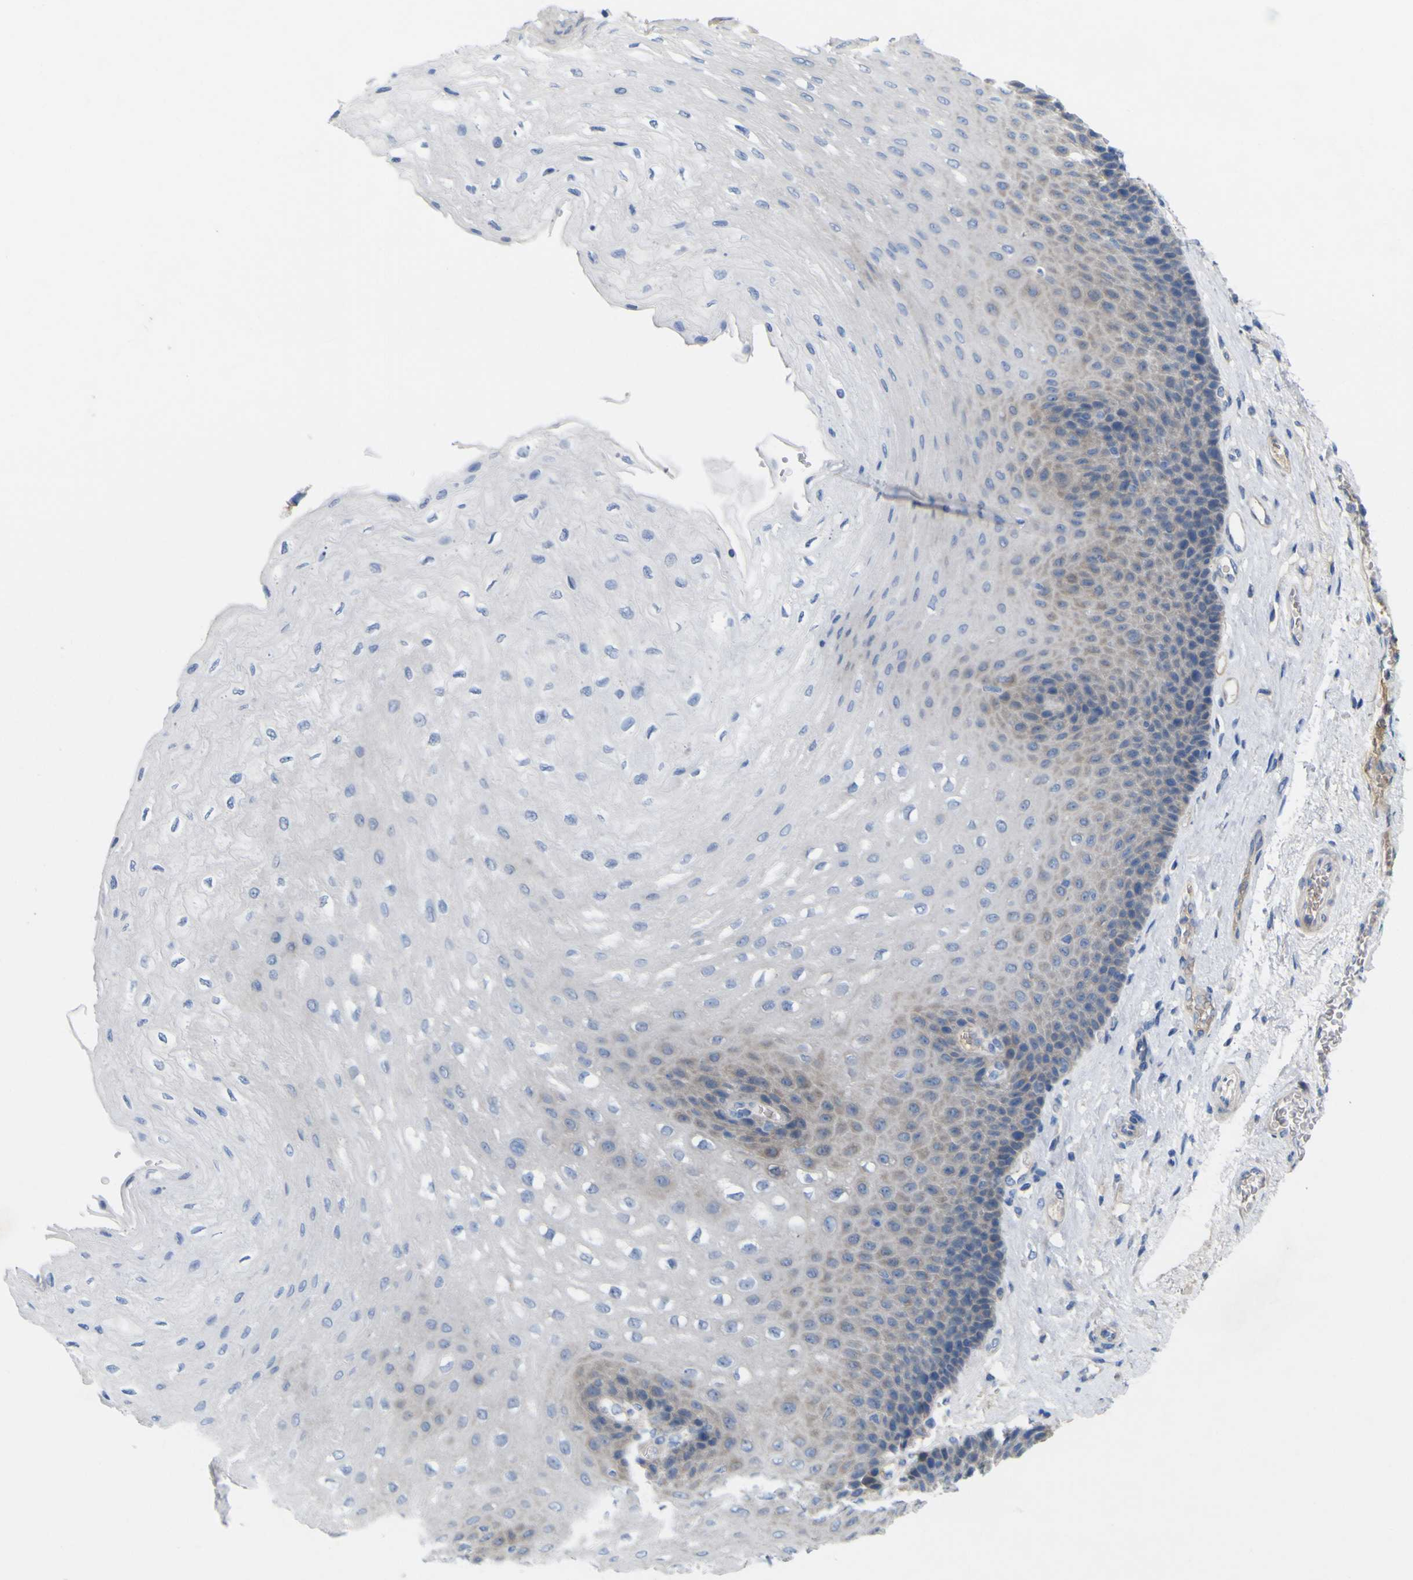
{"staining": {"intensity": "weak", "quantity": "<25%", "location": "cytoplasmic/membranous"}, "tissue": "esophagus", "cell_type": "Squamous epithelial cells", "image_type": "normal", "snomed": [{"axis": "morphology", "description": "Normal tissue, NOS"}, {"axis": "topography", "description": "Esophagus"}], "caption": "DAB immunohistochemical staining of benign esophagus shows no significant positivity in squamous epithelial cells. (DAB (3,3'-diaminobenzidine) immunohistochemistry visualized using brightfield microscopy, high magnification).", "gene": "MYEOV", "patient": {"sex": "female", "age": 72}}